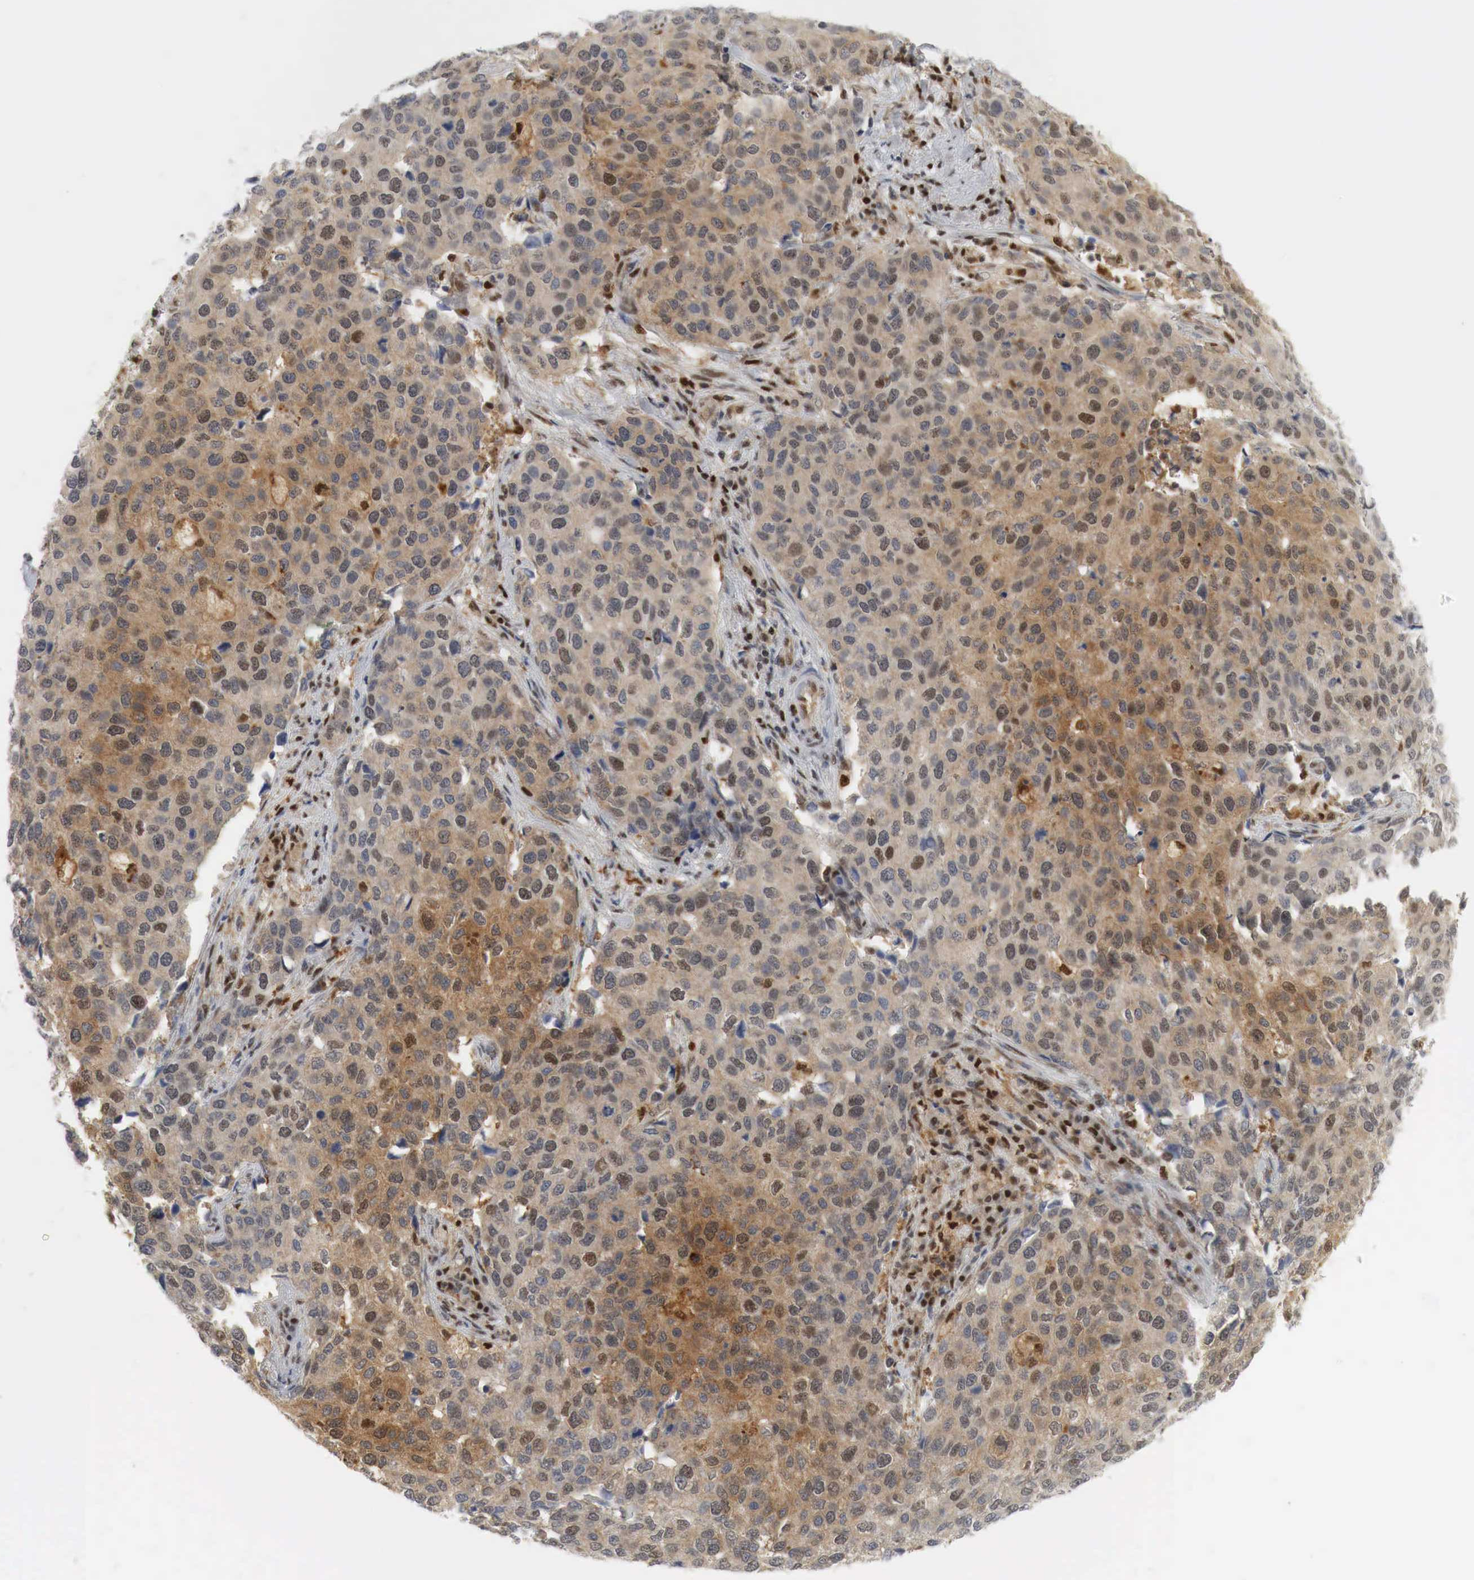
{"staining": {"intensity": "moderate", "quantity": "25%-75%", "location": "cytoplasmic/membranous,nuclear"}, "tissue": "cervical cancer", "cell_type": "Tumor cells", "image_type": "cancer", "snomed": [{"axis": "morphology", "description": "Squamous cell carcinoma, NOS"}, {"axis": "topography", "description": "Cervix"}], "caption": "IHC micrograph of neoplastic tissue: cervical squamous cell carcinoma stained using IHC demonstrates medium levels of moderate protein expression localized specifically in the cytoplasmic/membranous and nuclear of tumor cells, appearing as a cytoplasmic/membranous and nuclear brown color.", "gene": "MYC", "patient": {"sex": "female", "age": 54}}